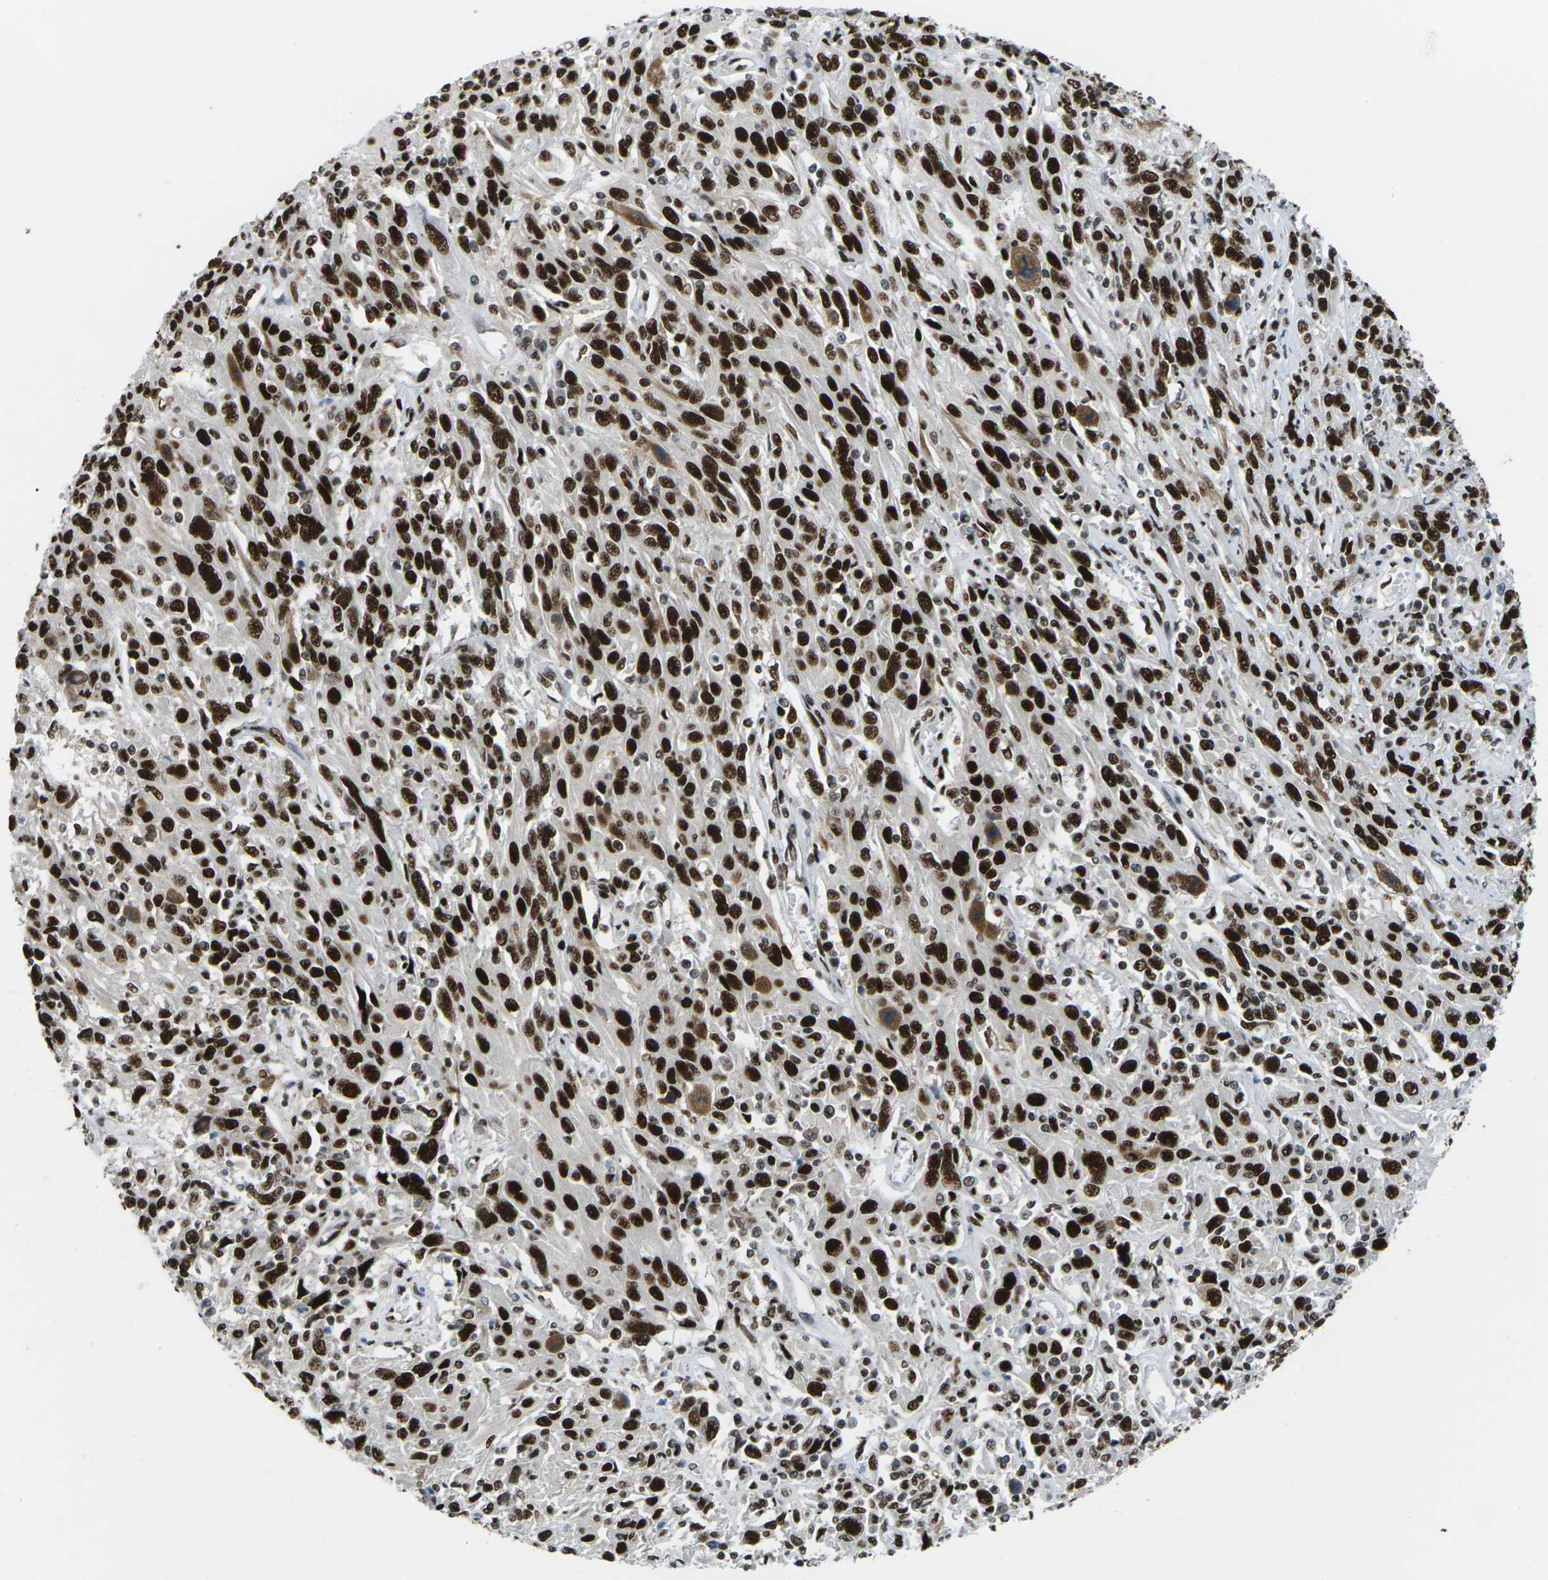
{"staining": {"intensity": "strong", "quantity": ">75%", "location": "nuclear"}, "tissue": "cervical cancer", "cell_type": "Tumor cells", "image_type": "cancer", "snomed": [{"axis": "morphology", "description": "Squamous cell carcinoma, NOS"}, {"axis": "topography", "description": "Cervix"}], "caption": "Human squamous cell carcinoma (cervical) stained with a brown dye exhibits strong nuclear positive staining in approximately >75% of tumor cells.", "gene": "PSME3", "patient": {"sex": "female", "age": 46}}